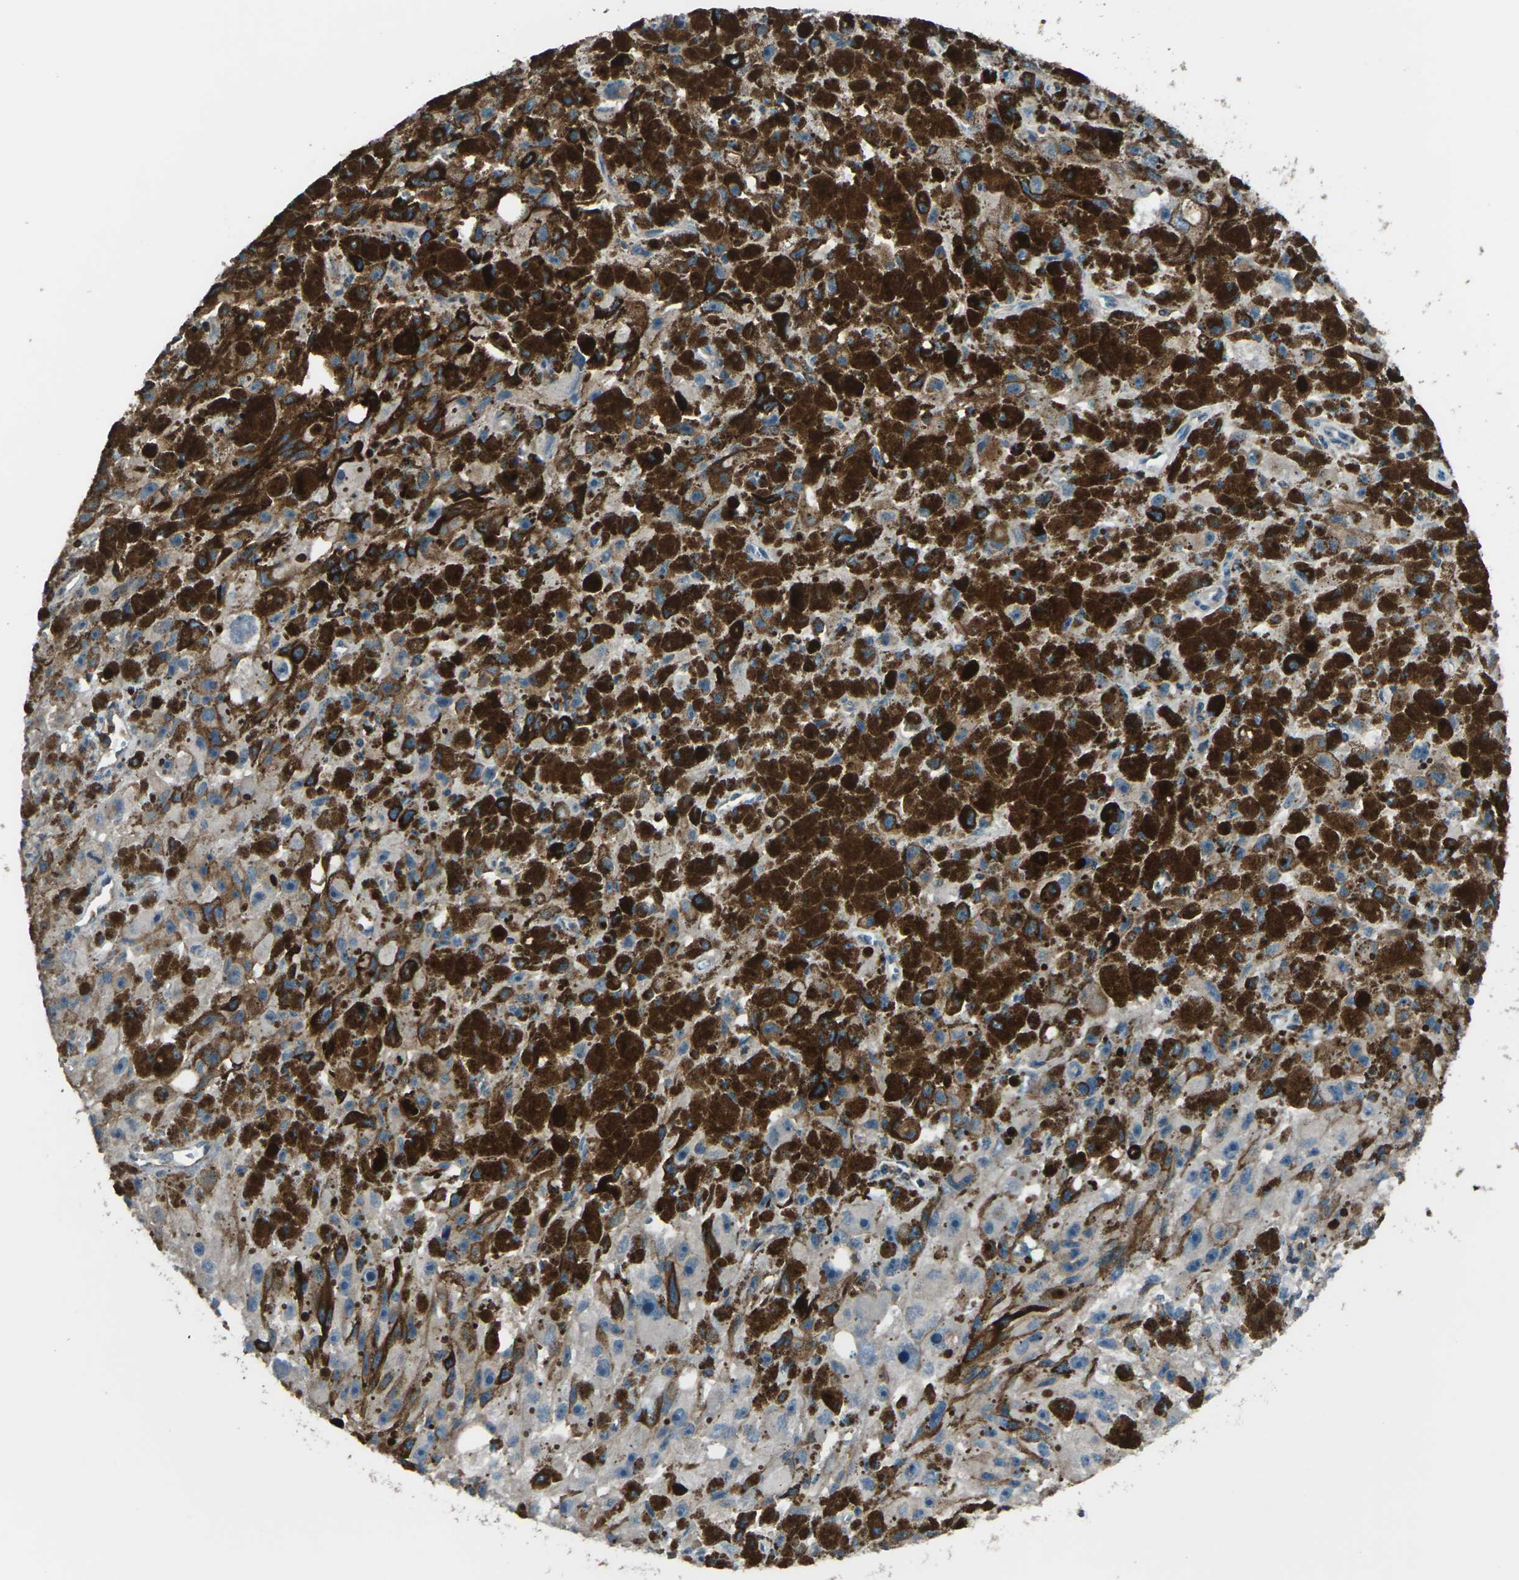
{"staining": {"intensity": "weak", "quantity": ">75%", "location": "cytoplasmic/membranous"}, "tissue": "melanoma", "cell_type": "Tumor cells", "image_type": "cancer", "snomed": [{"axis": "morphology", "description": "Malignant melanoma, NOS"}, {"axis": "topography", "description": "Skin"}], "caption": "Weak cytoplasmic/membranous staining is appreciated in about >75% of tumor cells in melanoma. Using DAB (brown) and hematoxylin (blue) stains, captured at high magnification using brightfield microscopy.", "gene": "CMTM4", "patient": {"sex": "female", "age": 104}}